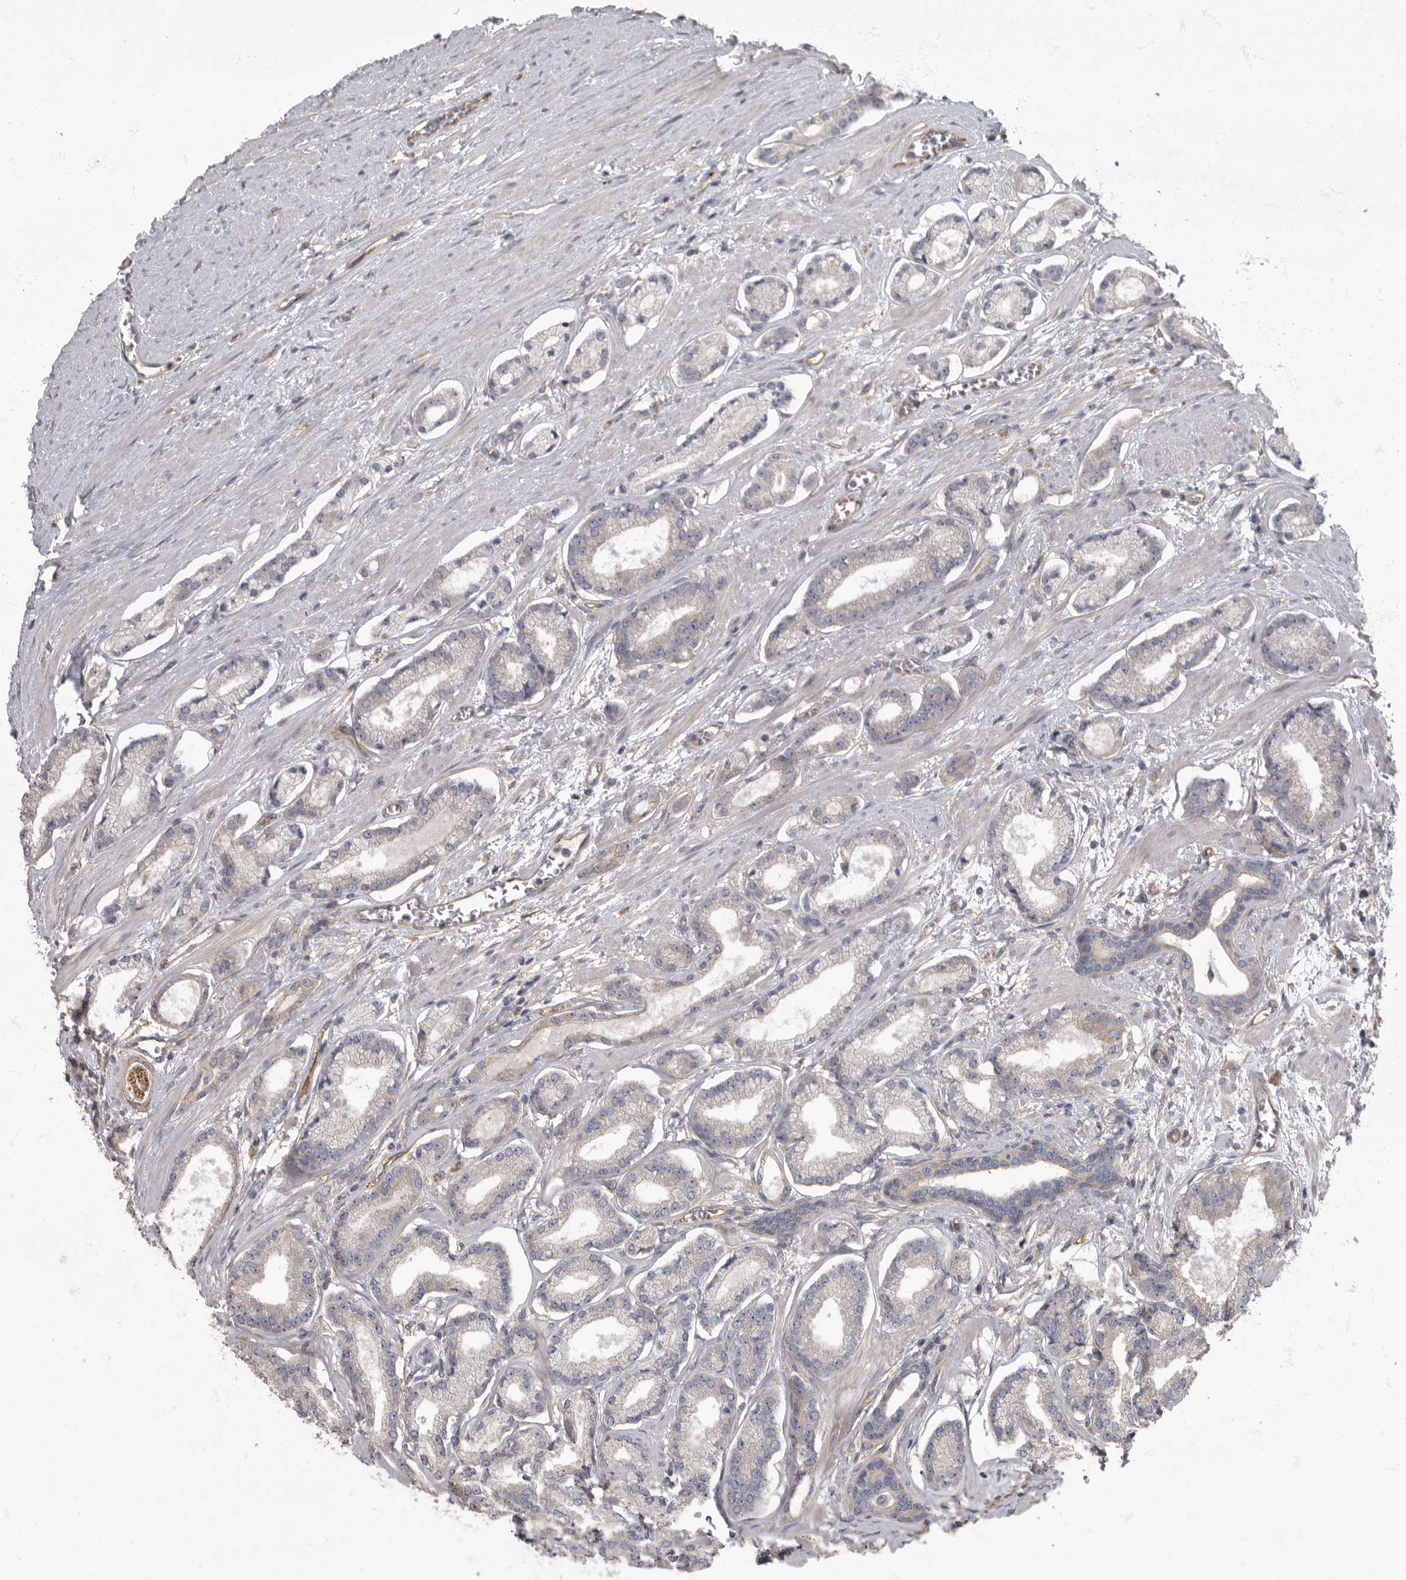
{"staining": {"intensity": "negative", "quantity": "none", "location": "none"}, "tissue": "prostate cancer", "cell_type": "Tumor cells", "image_type": "cancer", "snomed": [{"axis": "morphology", "description": "Adenocarcinoma, Low grade"}, {"axis": "topography", "description": "Prostate"}], "caption": "This is an immunohistochemistry (IHC) photomicrograph of human adenocarcinoma (low-grade) (prostate). There is no positivity in tumor cells.", "gene": "PDK1", "patient": {"sex": "male", "age": 60}}